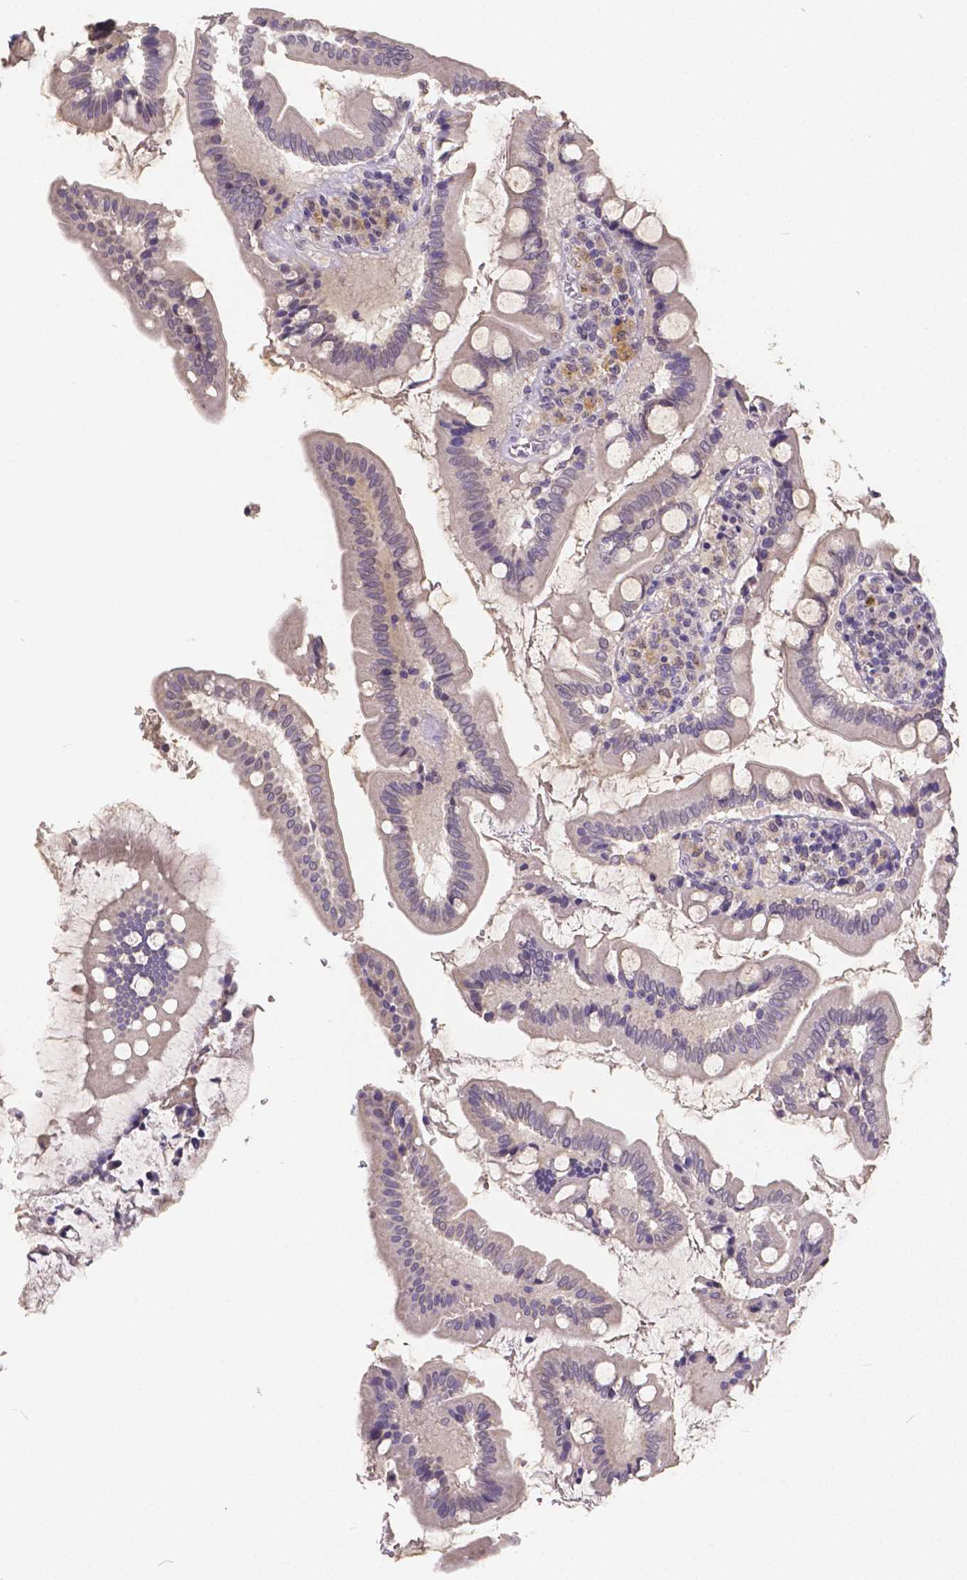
{"staining": {"intensity": "negative", "quantity": "none", "location": "none"}, "tissue": "small intestine", "cell_type": "Glandular cells", "image_type": "normal", "snomed": [{"axis": "morphology", "description": "Normal tissue, NOS"}, {"axis": "topography", "description": "Small intestine"}], "caption": "Immunohistochemistry micrograph of normal human small intestine stained for a protein (brown), which shows no staining in glandular cells.", "gene": "CTNNA2", "patient": {"sex": "female", "age": 56}}